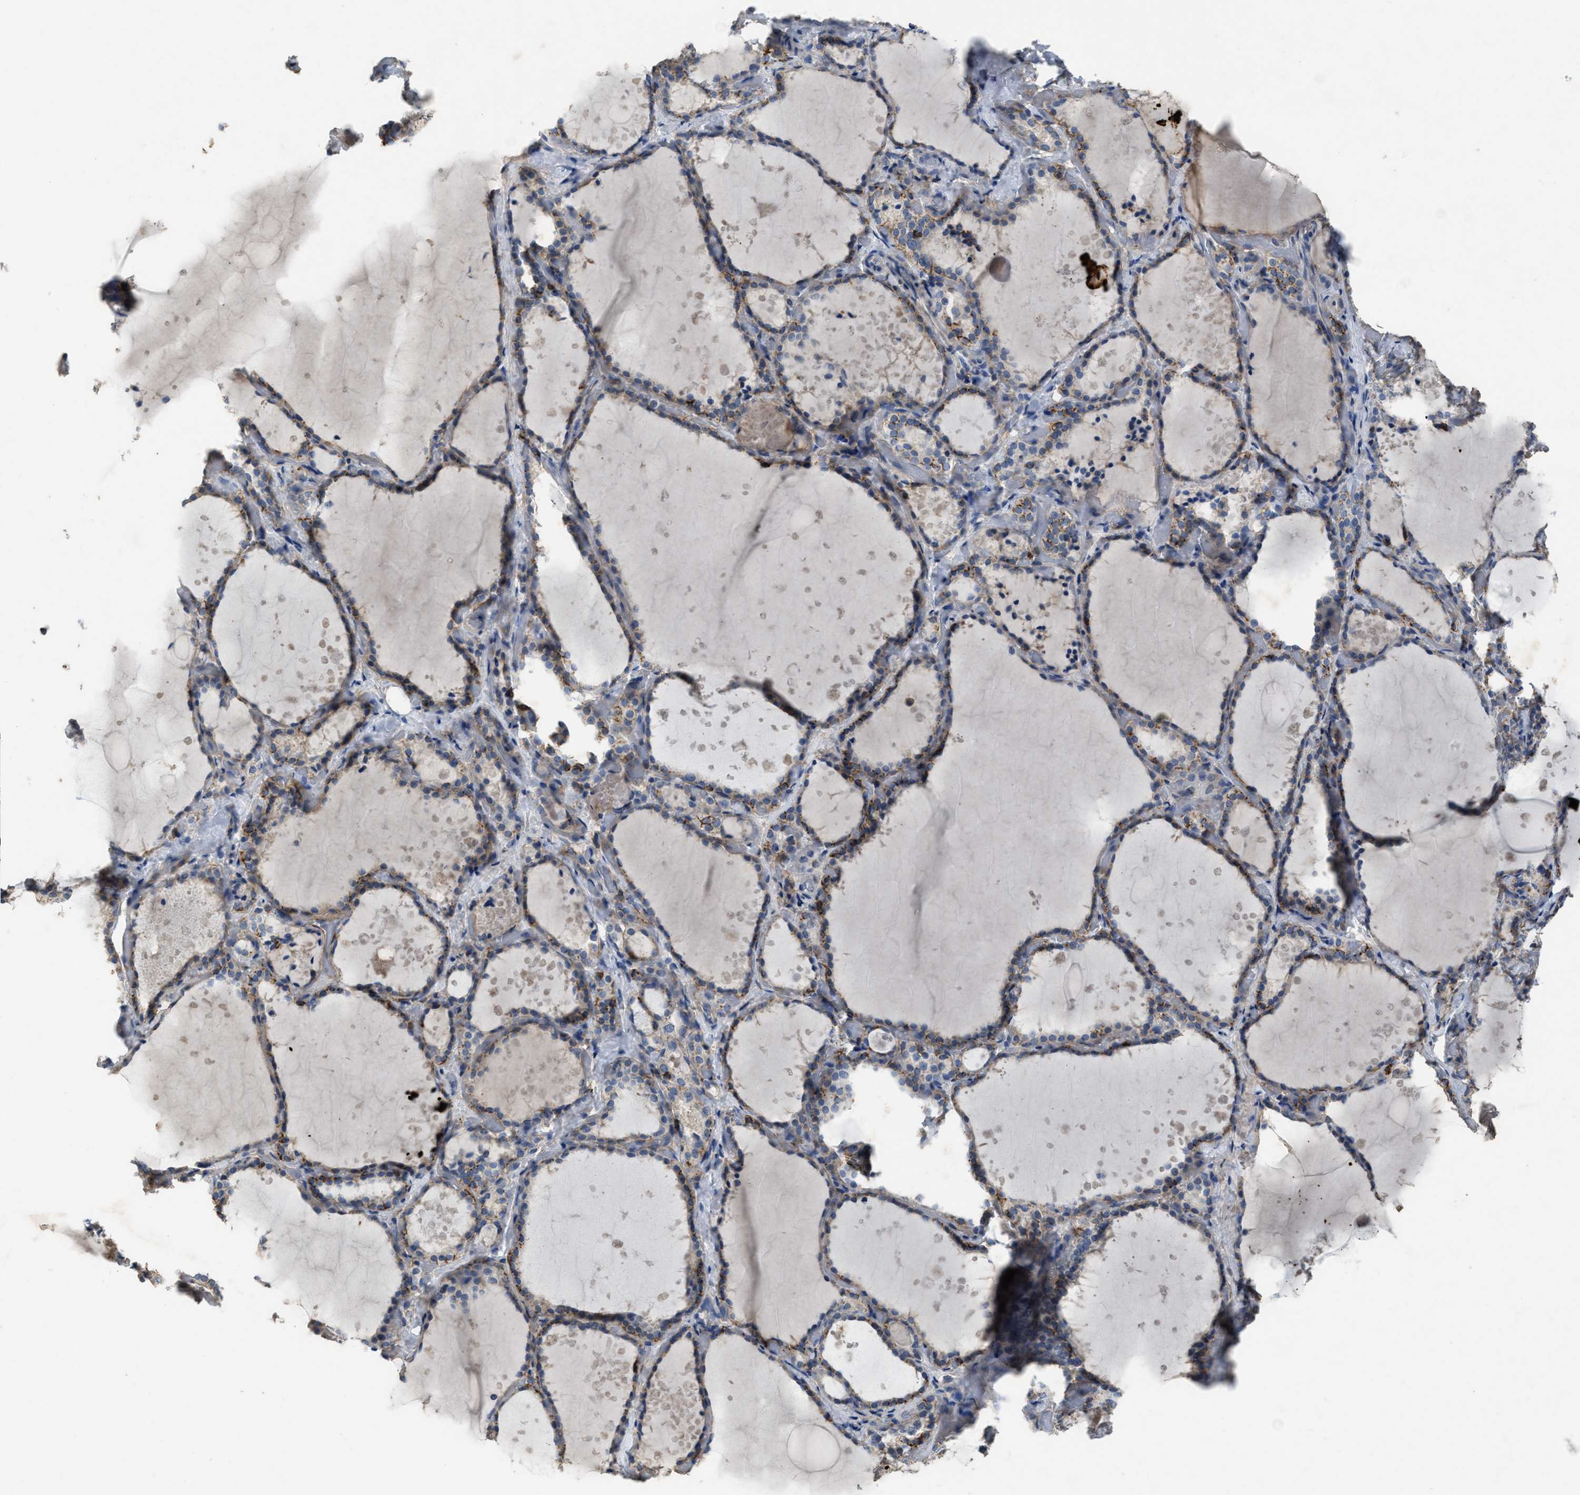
{"staining": {"intensity": "moderate", "quantity": ">75%", "location": "cytoplasmic/membranous"}, "tissue": "thyroid gland", "cell_type": "Glandular cells", "image_type": "normal", "snomed": [{"axis": "morphology", "description": "Normal tissue, NOS"}, {"axis": "topography", "description": "Thyroid gland"}], "caption": "A high-resolution image shows immunohistochemistry (IHC) staining of normal thyroid gland, which demonstrates moderate cytoplasmic/membranous expression in about >75% of glandular cells. (Brightfield microscopy of DAB IHC at high magnification).", "gene": "OR51E1", "patient": {"sex": "female", "age": 44}}